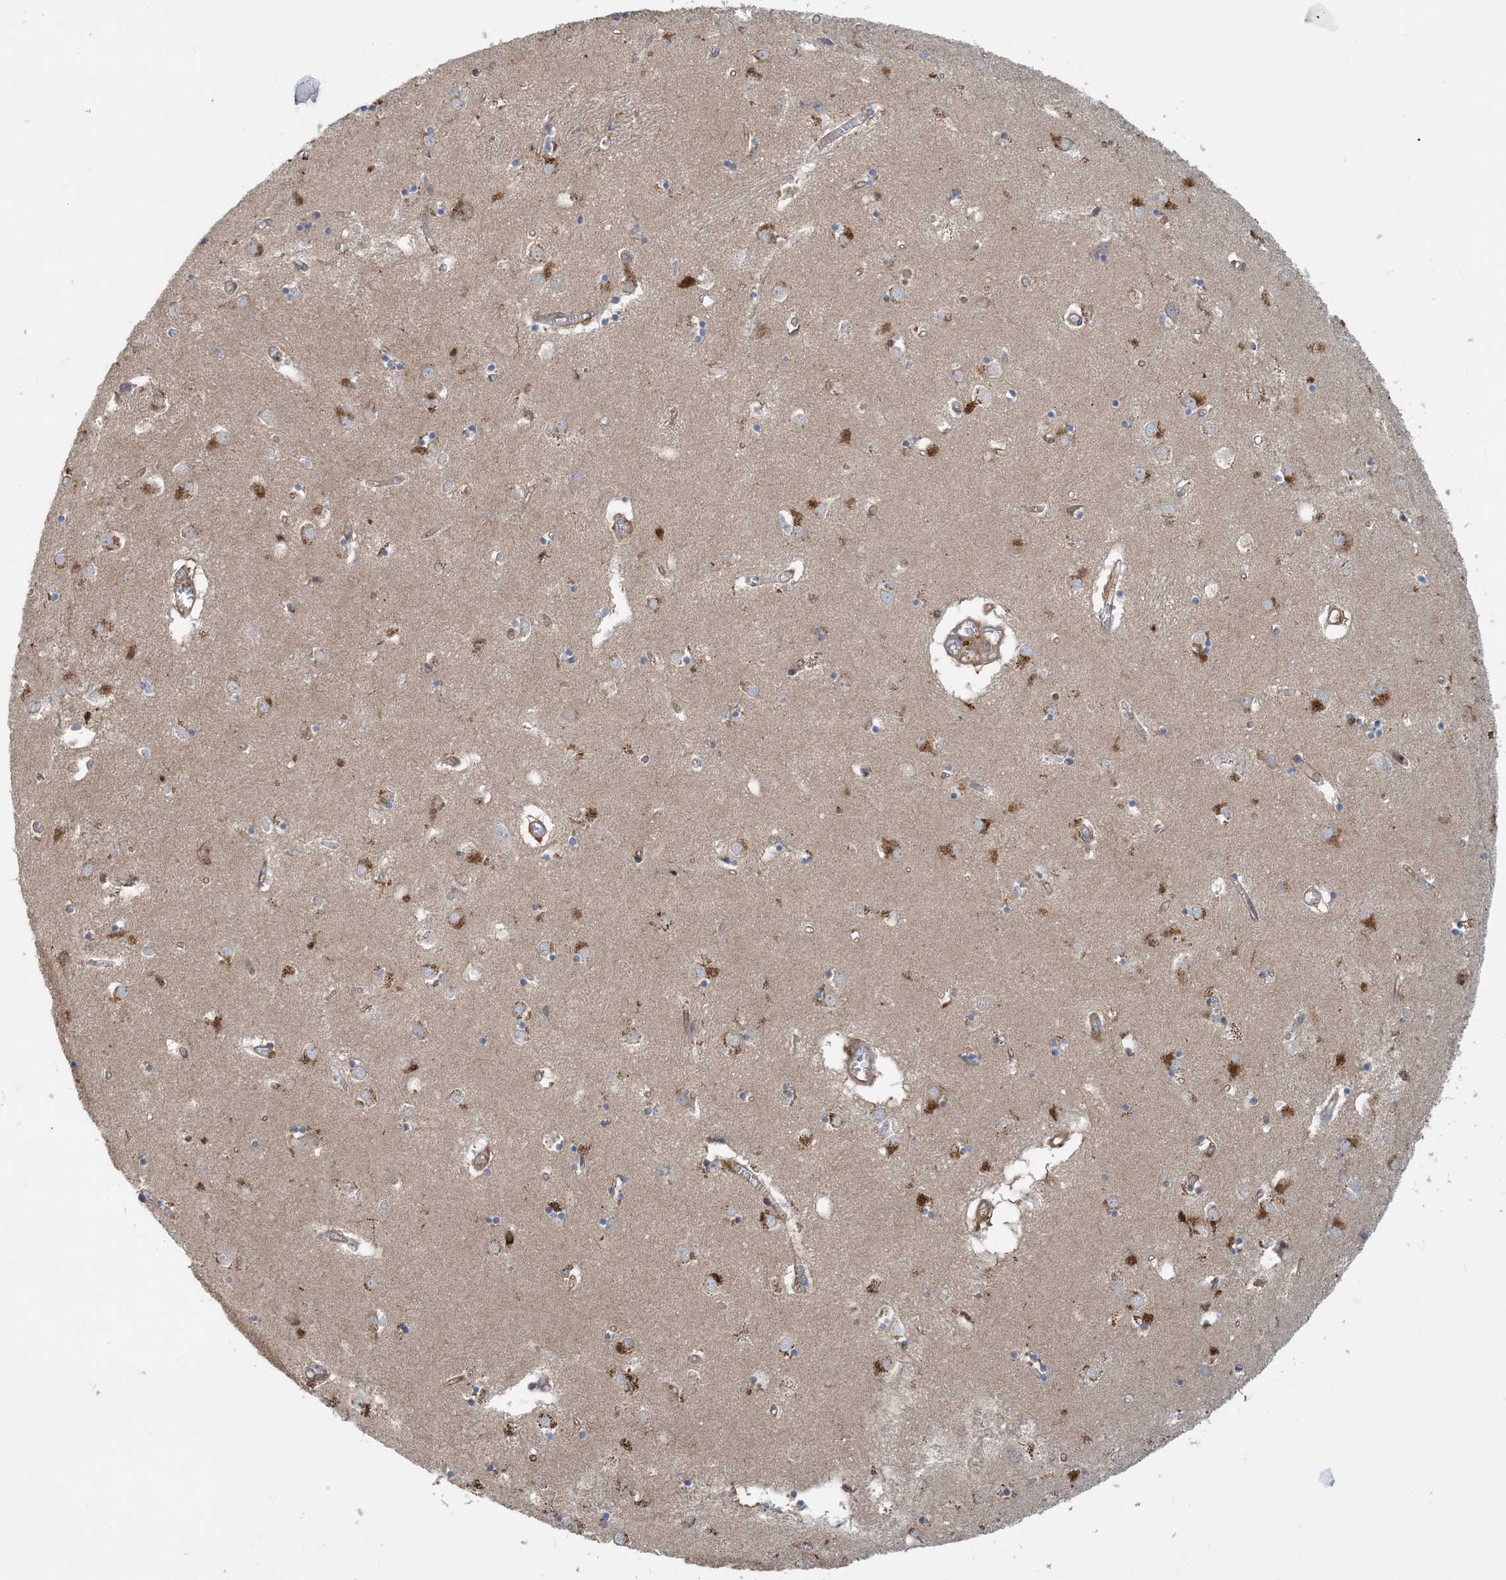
{"staining": {"intensity": "moderate", "quantity": "<25%", "location": "cytoplasmic/membranous"}, "tissue": "caudate", "cell_type": "Glial cells", "image_type": "normal", "snomed": [{"axis": "morphology", "description": "Normal tissue, NOS"}, {"axis": "topography", "description": "Lateral ventricle wall"}], "caption": "The image shows a brown stain indicating the presence of a protein in the cytoplasmic/membranous of glial cells in caudate. (DAB = brown stain, brightfield microscopy at high magnification).", "gene": "SFMBT2", "patient": {"sex": "male", "age": 70}}